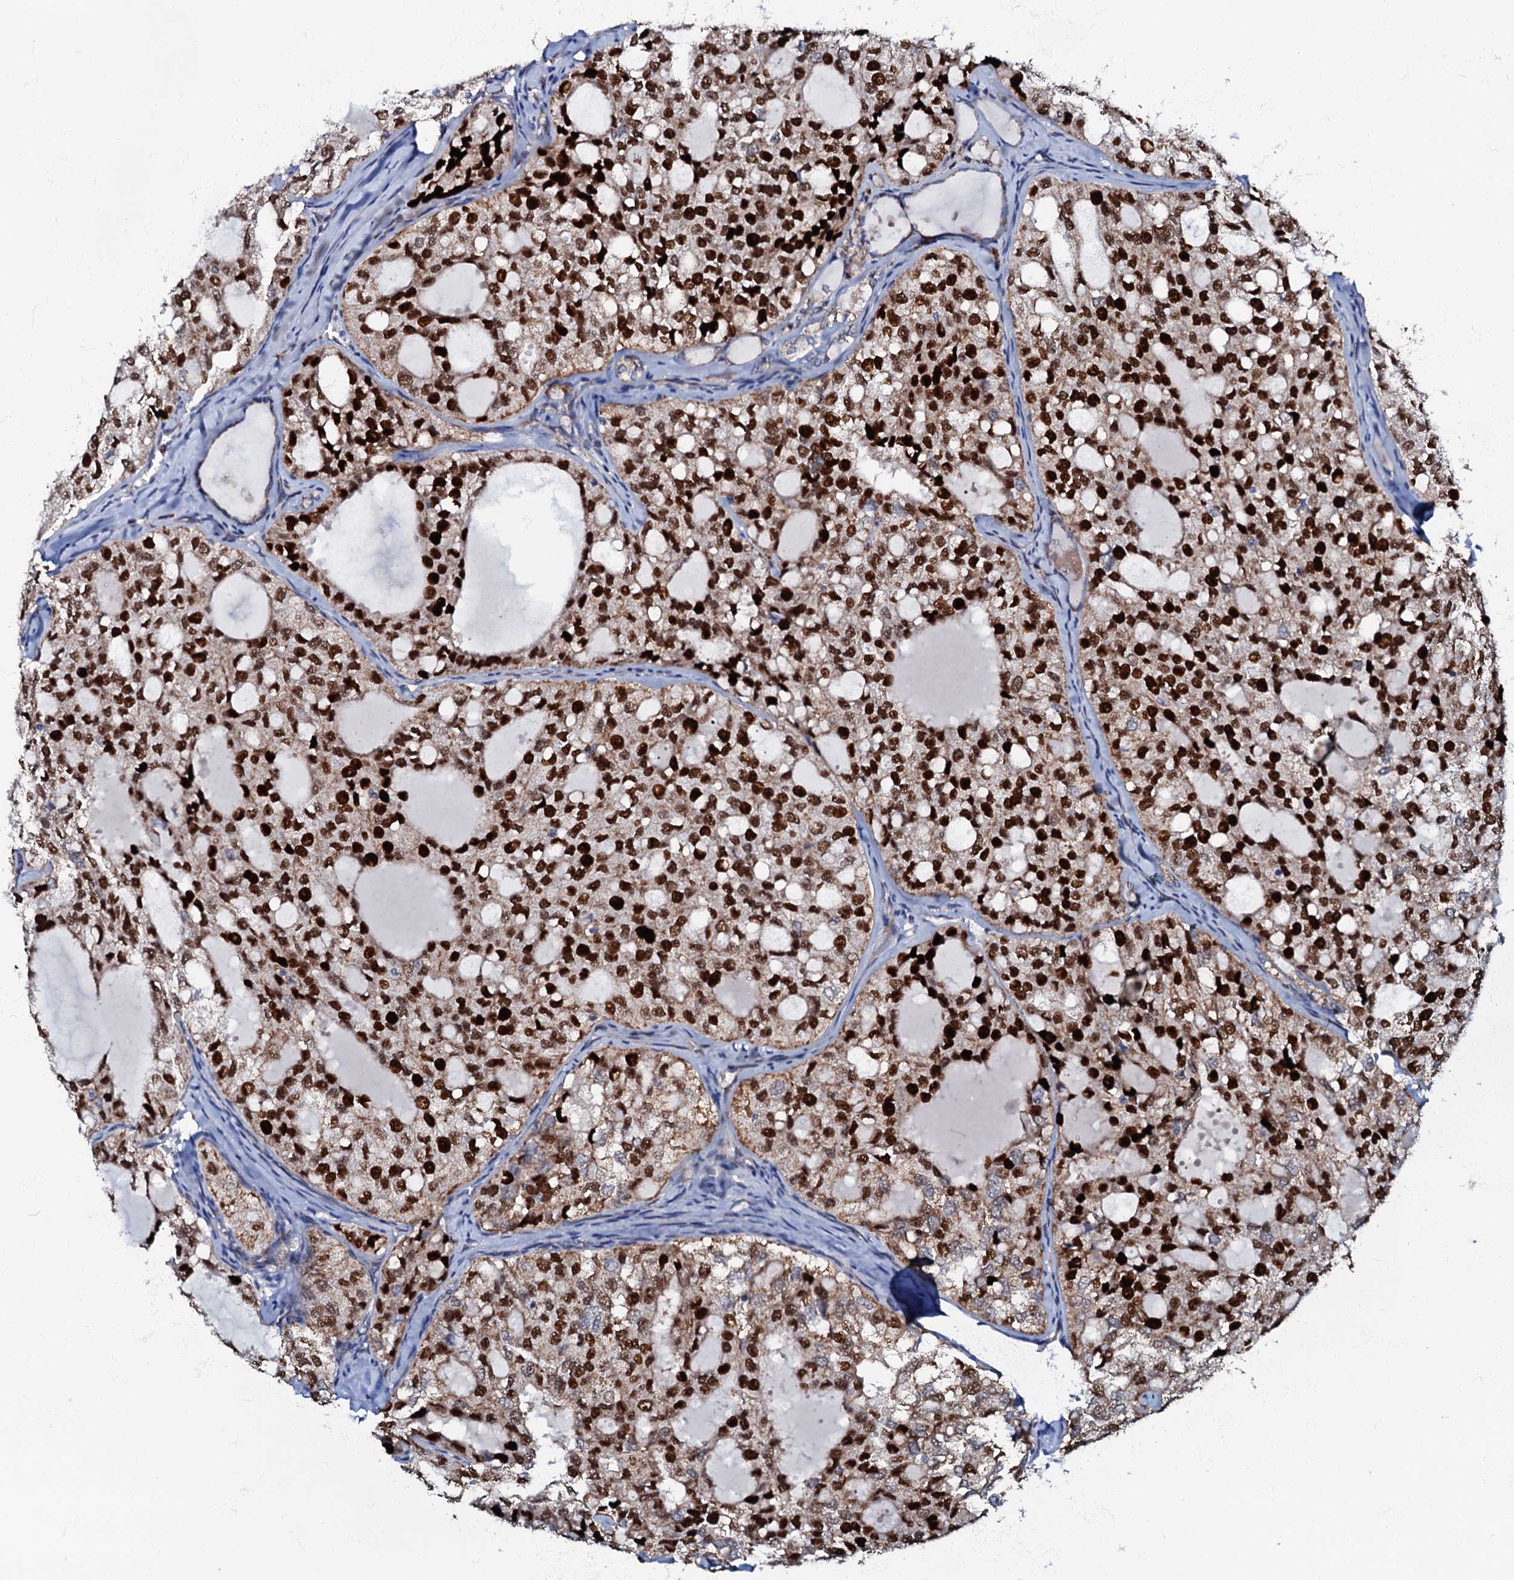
{"staining": {"intensity": "strong", "quantity": ">75%", "location": "nuclear"}, "tissue": "thyroid cancer", "cell_type": "Tumor cells", "image_type": "cancer", "snomed": [{"axis": "morphology", "description": "Follicular adenoma carcinoma, NOS"}, {"axis": "topography", "description": "Thyroid gland"}], "caption": "A brown stain highlights strong nuclear staining of a protein in human follicular adenoma carcinoma (thyroid) tumor cells.", "gene": "MRPL51", "patient": {"sex": "male", "age": 75}}